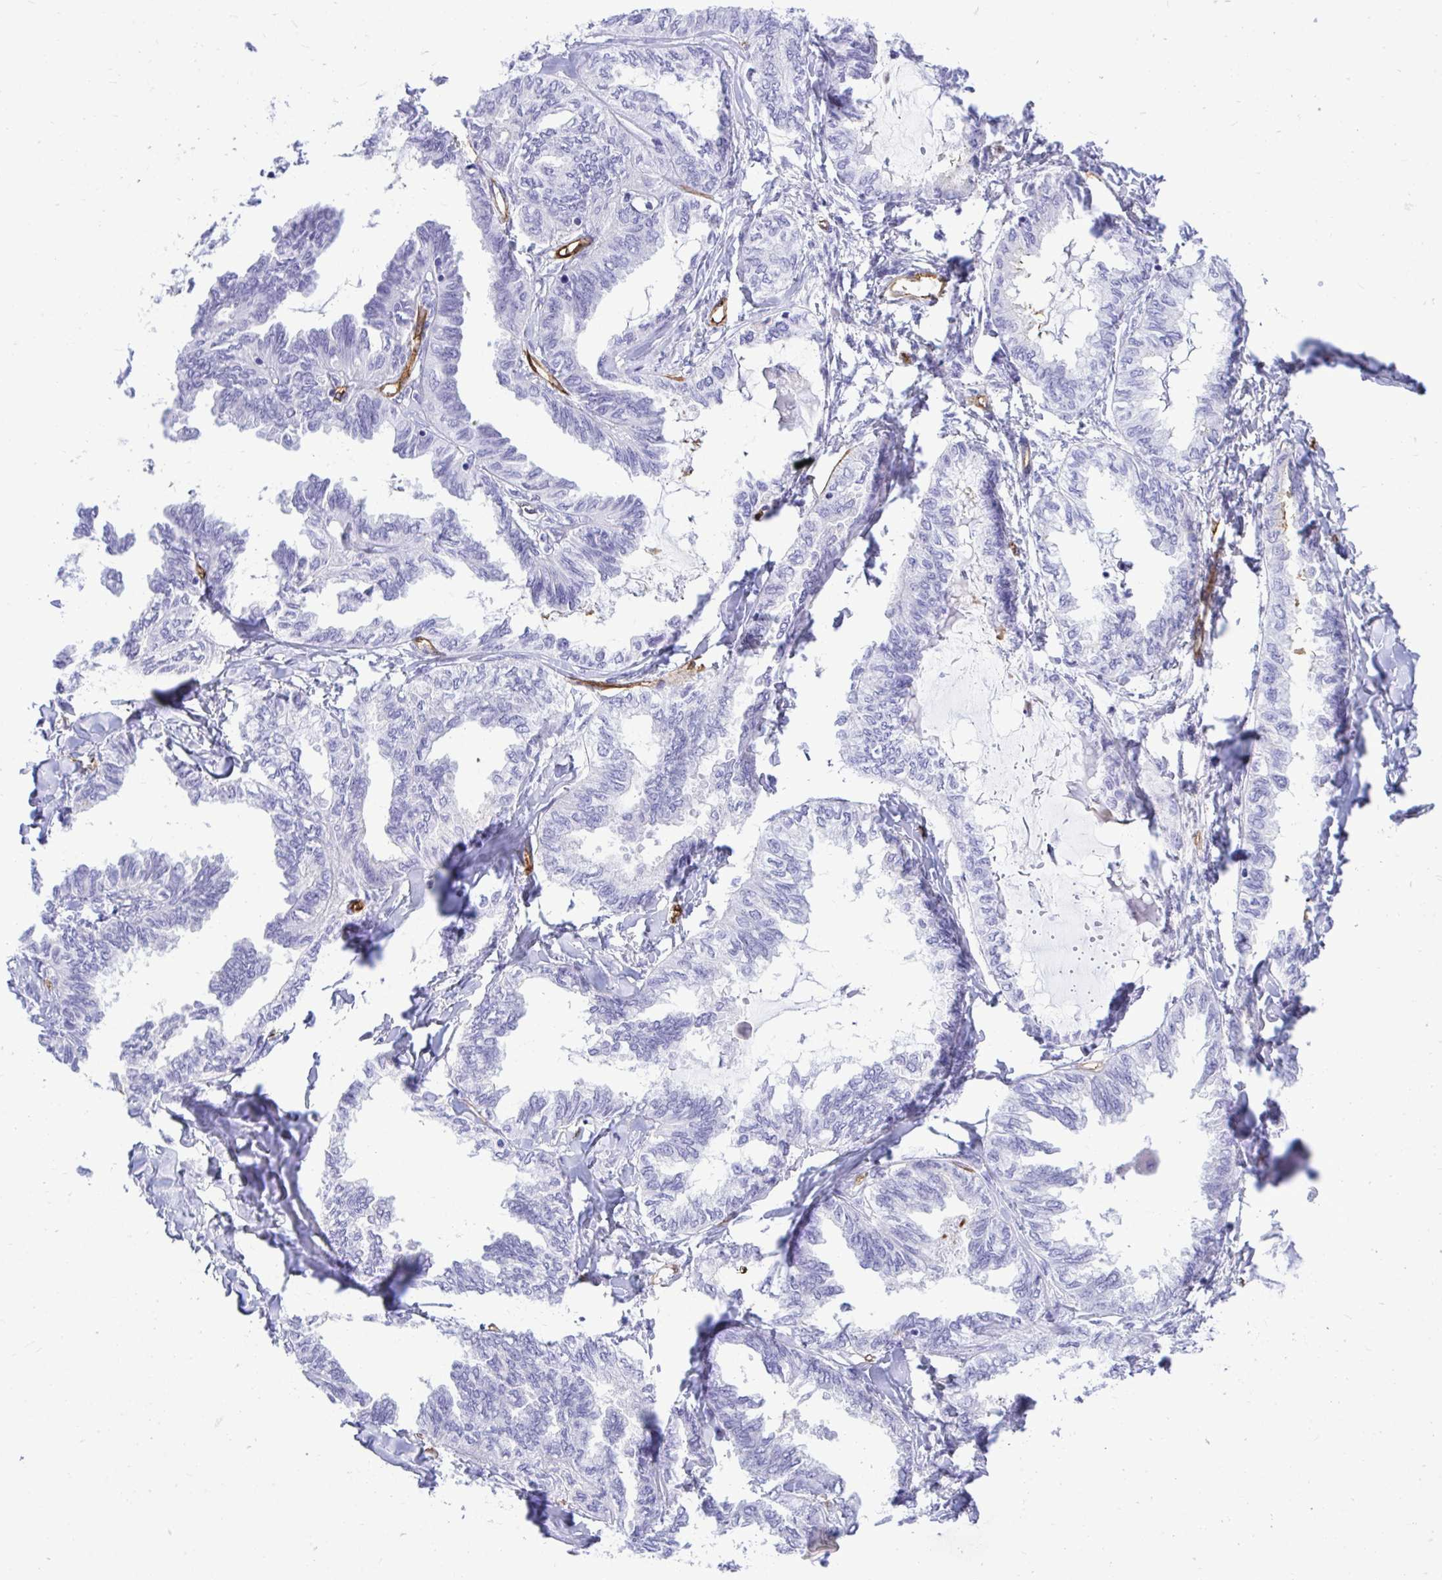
{"staining": {"intensity": "negative", "quantity": "none", "location": "none"}, "tissue": "ovarian cancer", "cell_type": "Tumor cells", "image_type": "cancer", "snomed": [{"axis": "morphology", "description": "Carcinoma, endometroid"}, {"axis": "topography", "description": "Ovary"}], "caption": "Immunohistochemical staining of human ovarian cancer (endometroid carcinoma) reveals no significant staining in tumor cells.", "gene": "ABCG2", "patient": {"sex": "female", "age": 70}}